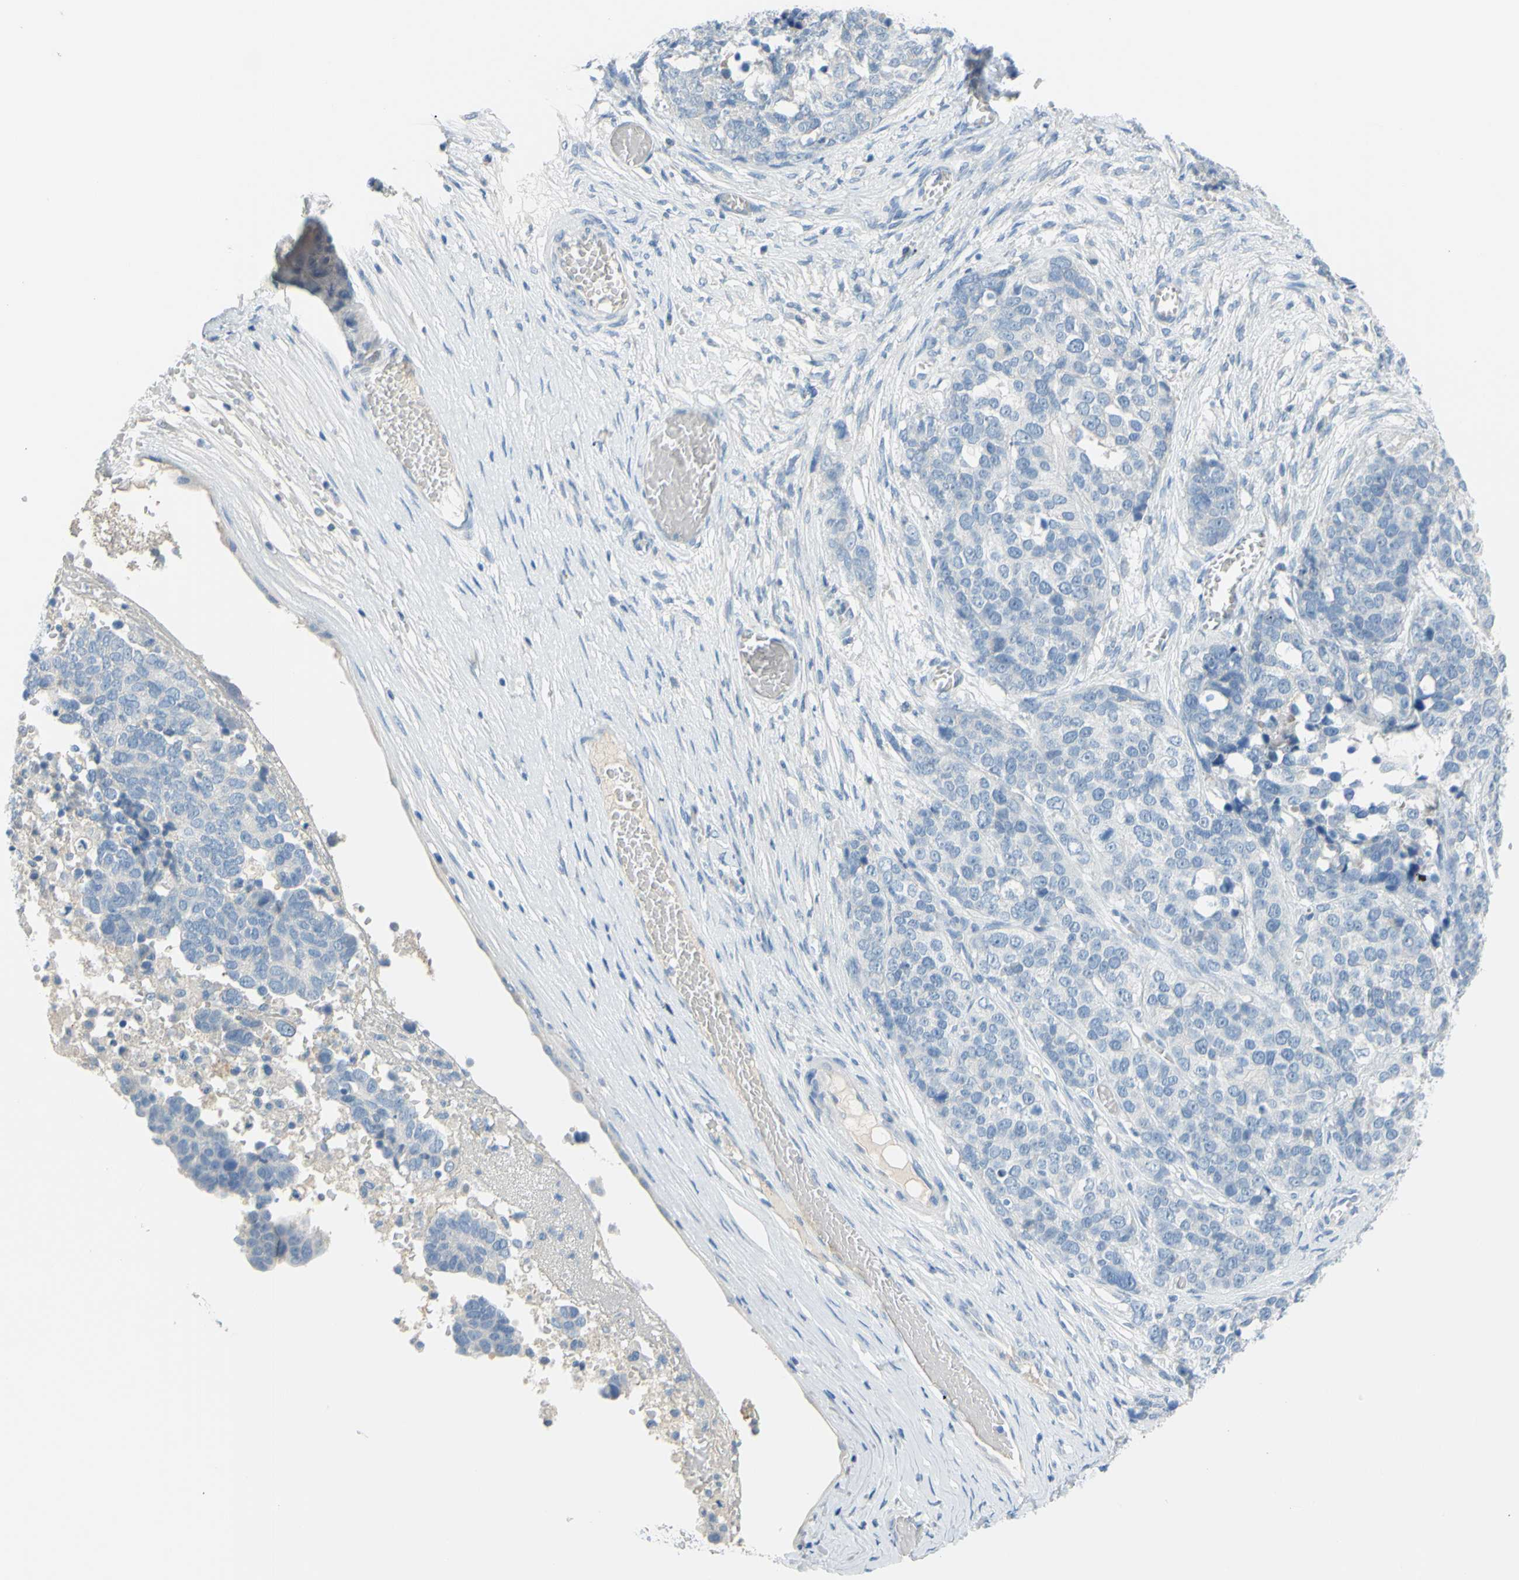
{"staining": {"intensity": "negative", "quantity": "none", "location": "none"}, "tissue": "ovarian cancer", "cell_type": "Tumor cells", "image_type": "cancer", "snomed": [{"axis": "morphology", "description": "Cystadenocarcinoma, serous, NOS"}, {"axis": "topography", "description": "Ovary"}], "caption": "A photomicrograph of human ovarian serous cystadenocarcinoma is negative for staining in tumor cells.", "gene": "DCT", "patient": {"sex": "female", "age": 44}}